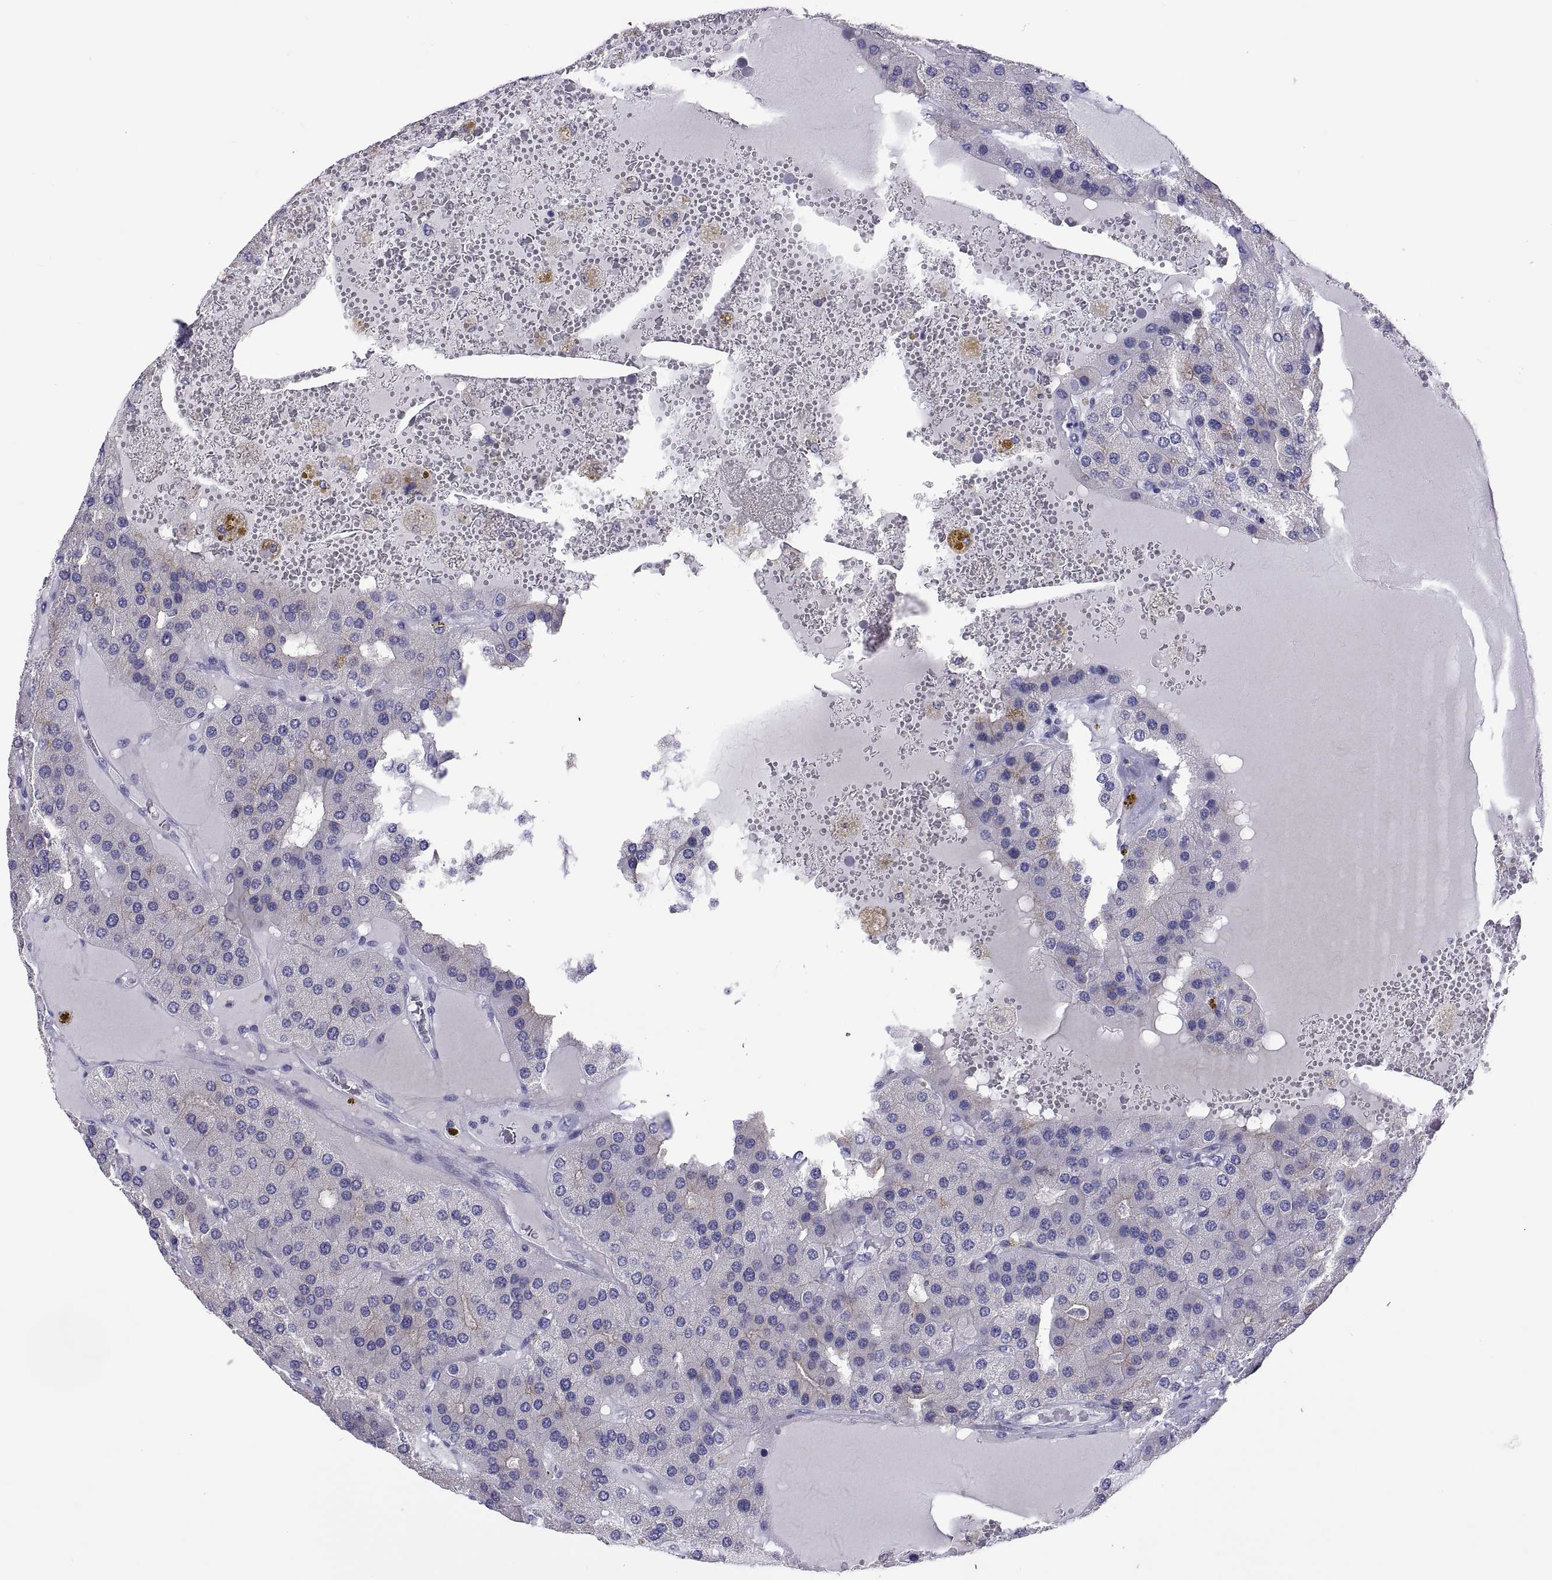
{"staining": {"intensity": "negative", "quantity": "none", "location": "none"}, "tissue": "parathyroid gland", "cell_type": "Glandular cells", "image_type": "normal", "snomed": [{"axis": "morphology", "description": "Normal tissue, NOS"}, {"axis": "morphology", "description": "Adenoma, NOS"}, {"axis": "topography", "description": "Parathyroid gland"}], "caption": "Human parathyroid gland stained for a protein using IHC shows no staining in glandular cells.", "gene": "BSPH1", "patient": {"sex": "female", "age": 86}}